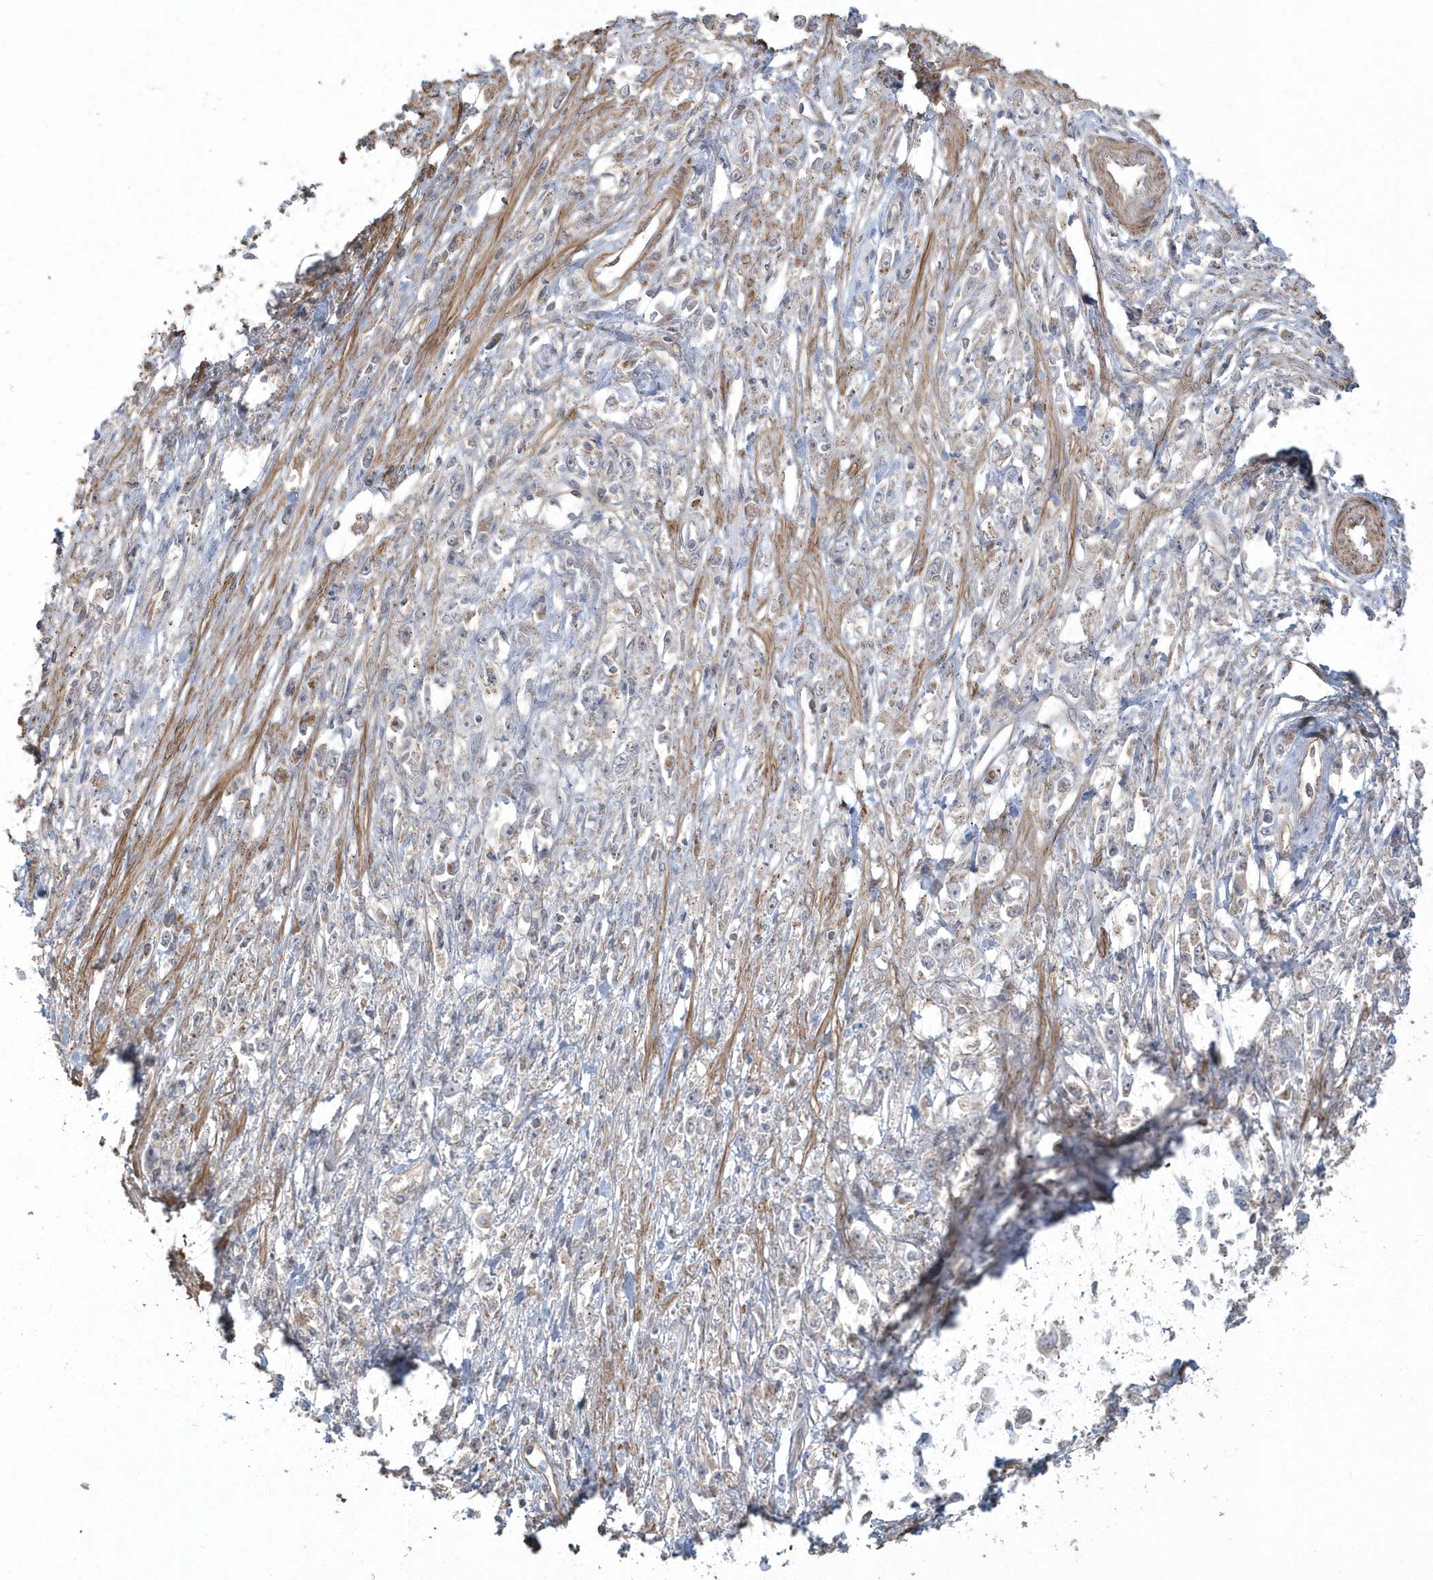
{"staining": {"intensity": "weak", "quantity": "<25%", "location": "cytoplasmic/membranous"}, "tissue": "stomach cancer", "cell_type": "Tumor cells", "image_type": "cancer", "snomed": [{"axis": "morphology", "description": "Adenocarcinoma, NOS"}, {"axis": "topography", "description": "Stomach"}], "caption": "Immunohistochemistry (IHC) of stomach adenocarcinoma exhibits no expression in tumor cells.", "gene": "ARMC8", "patient": {"sex": "female", "age": 59}}